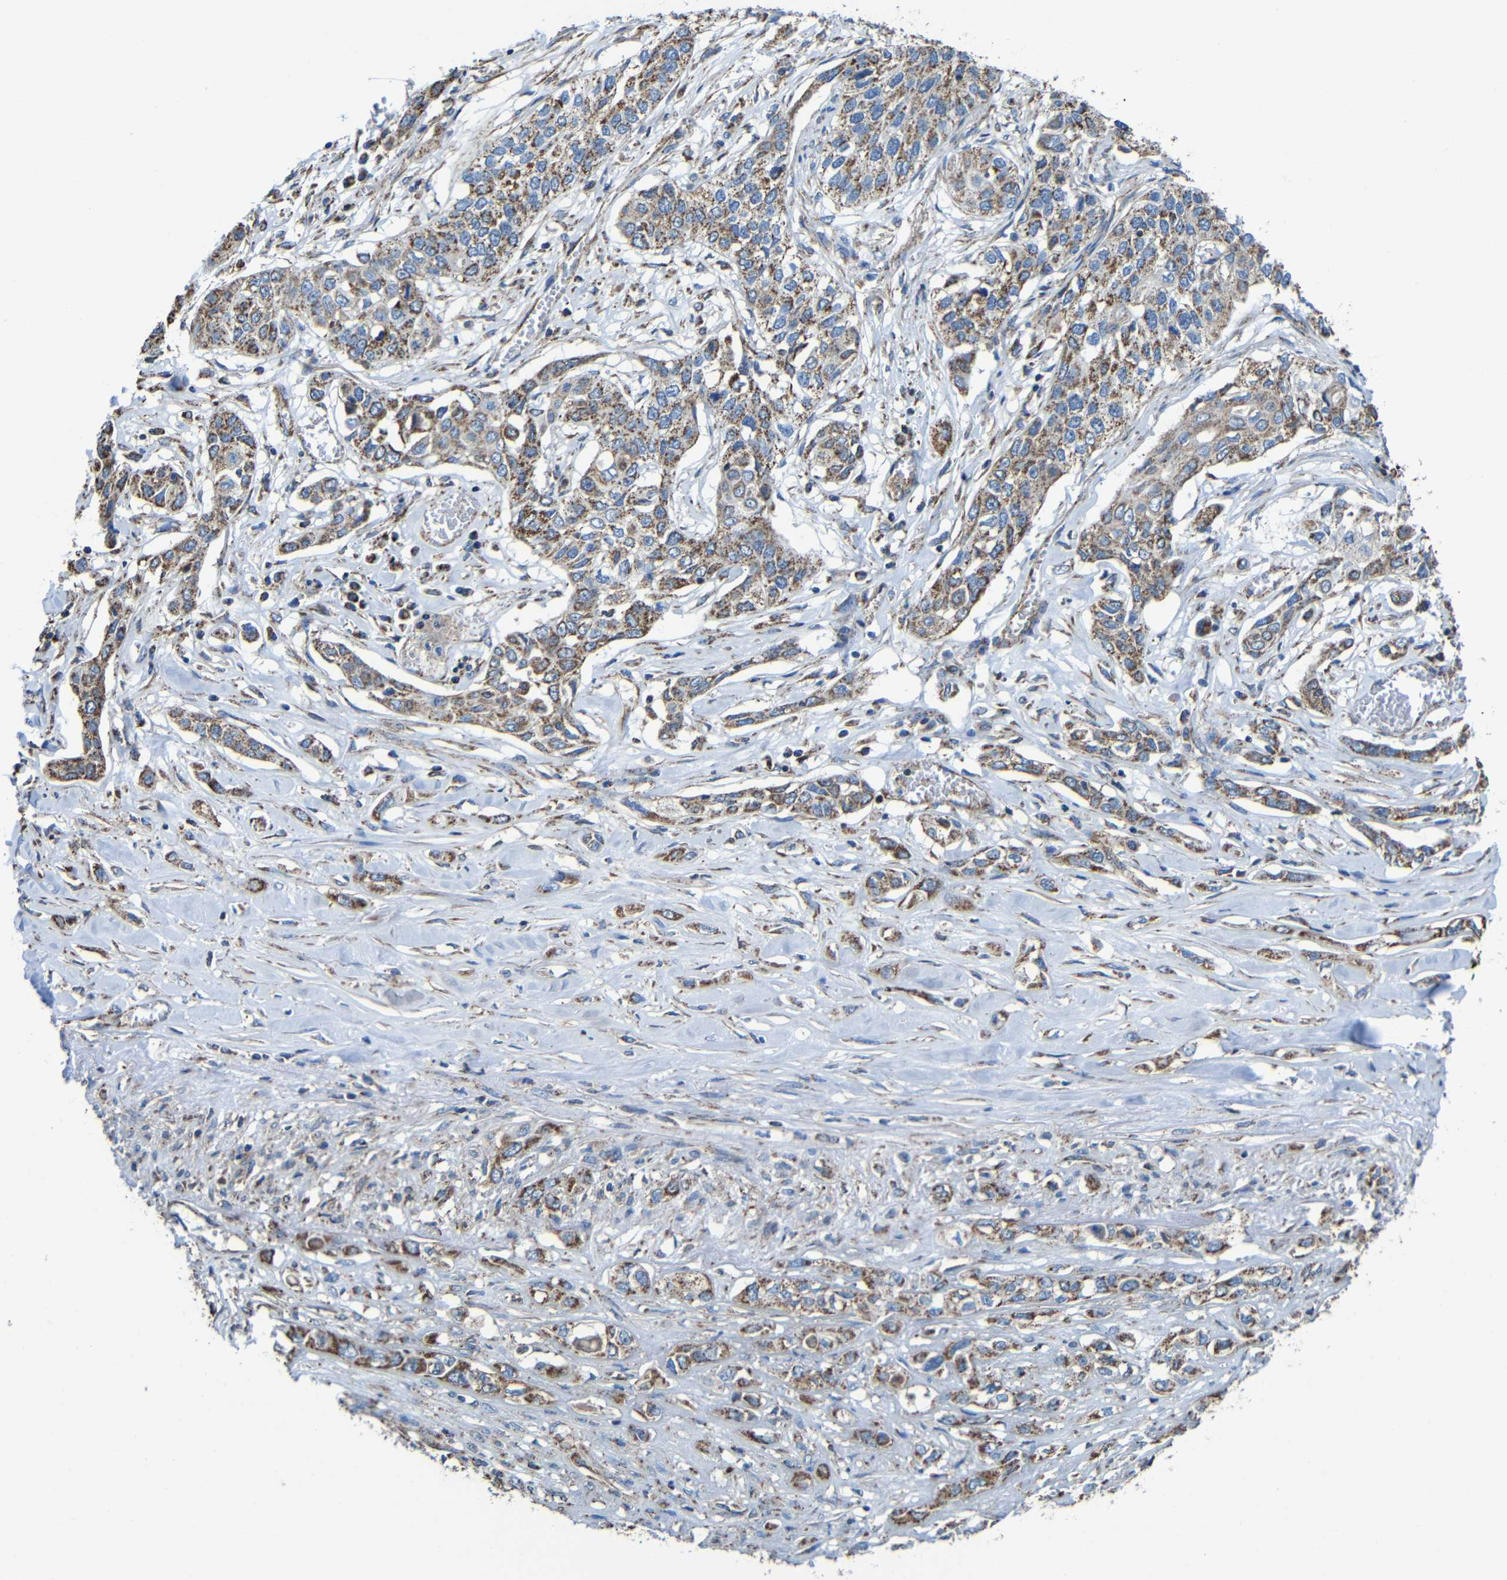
{"staining": {"intensity": "strong", "quantity": ">75%", "location": "cytoplasmic/membranous"}, "tissue": "lung cancer", "cell_type": "Tumor cells", "image_type": "cancer", "snomed": [{"axis": "morphology", "description": "Squamous cell carcinoma, NOS"}, {"axis": "topography", "description": "Lung"}], "caption": "Immunohistochemistry (IHC) of lung cancer reveals high levels of strong cytoplasmic/membranous staining in approximately >75% of tumor cells. (Stains: DAB (3,3'-diaminobenzidine) in brown, nuclei in blue, Microscopy: brightfield microscopy at high magnification).", "gene": "INTS6L", "patient": {"sex": "male", "age": 71}}